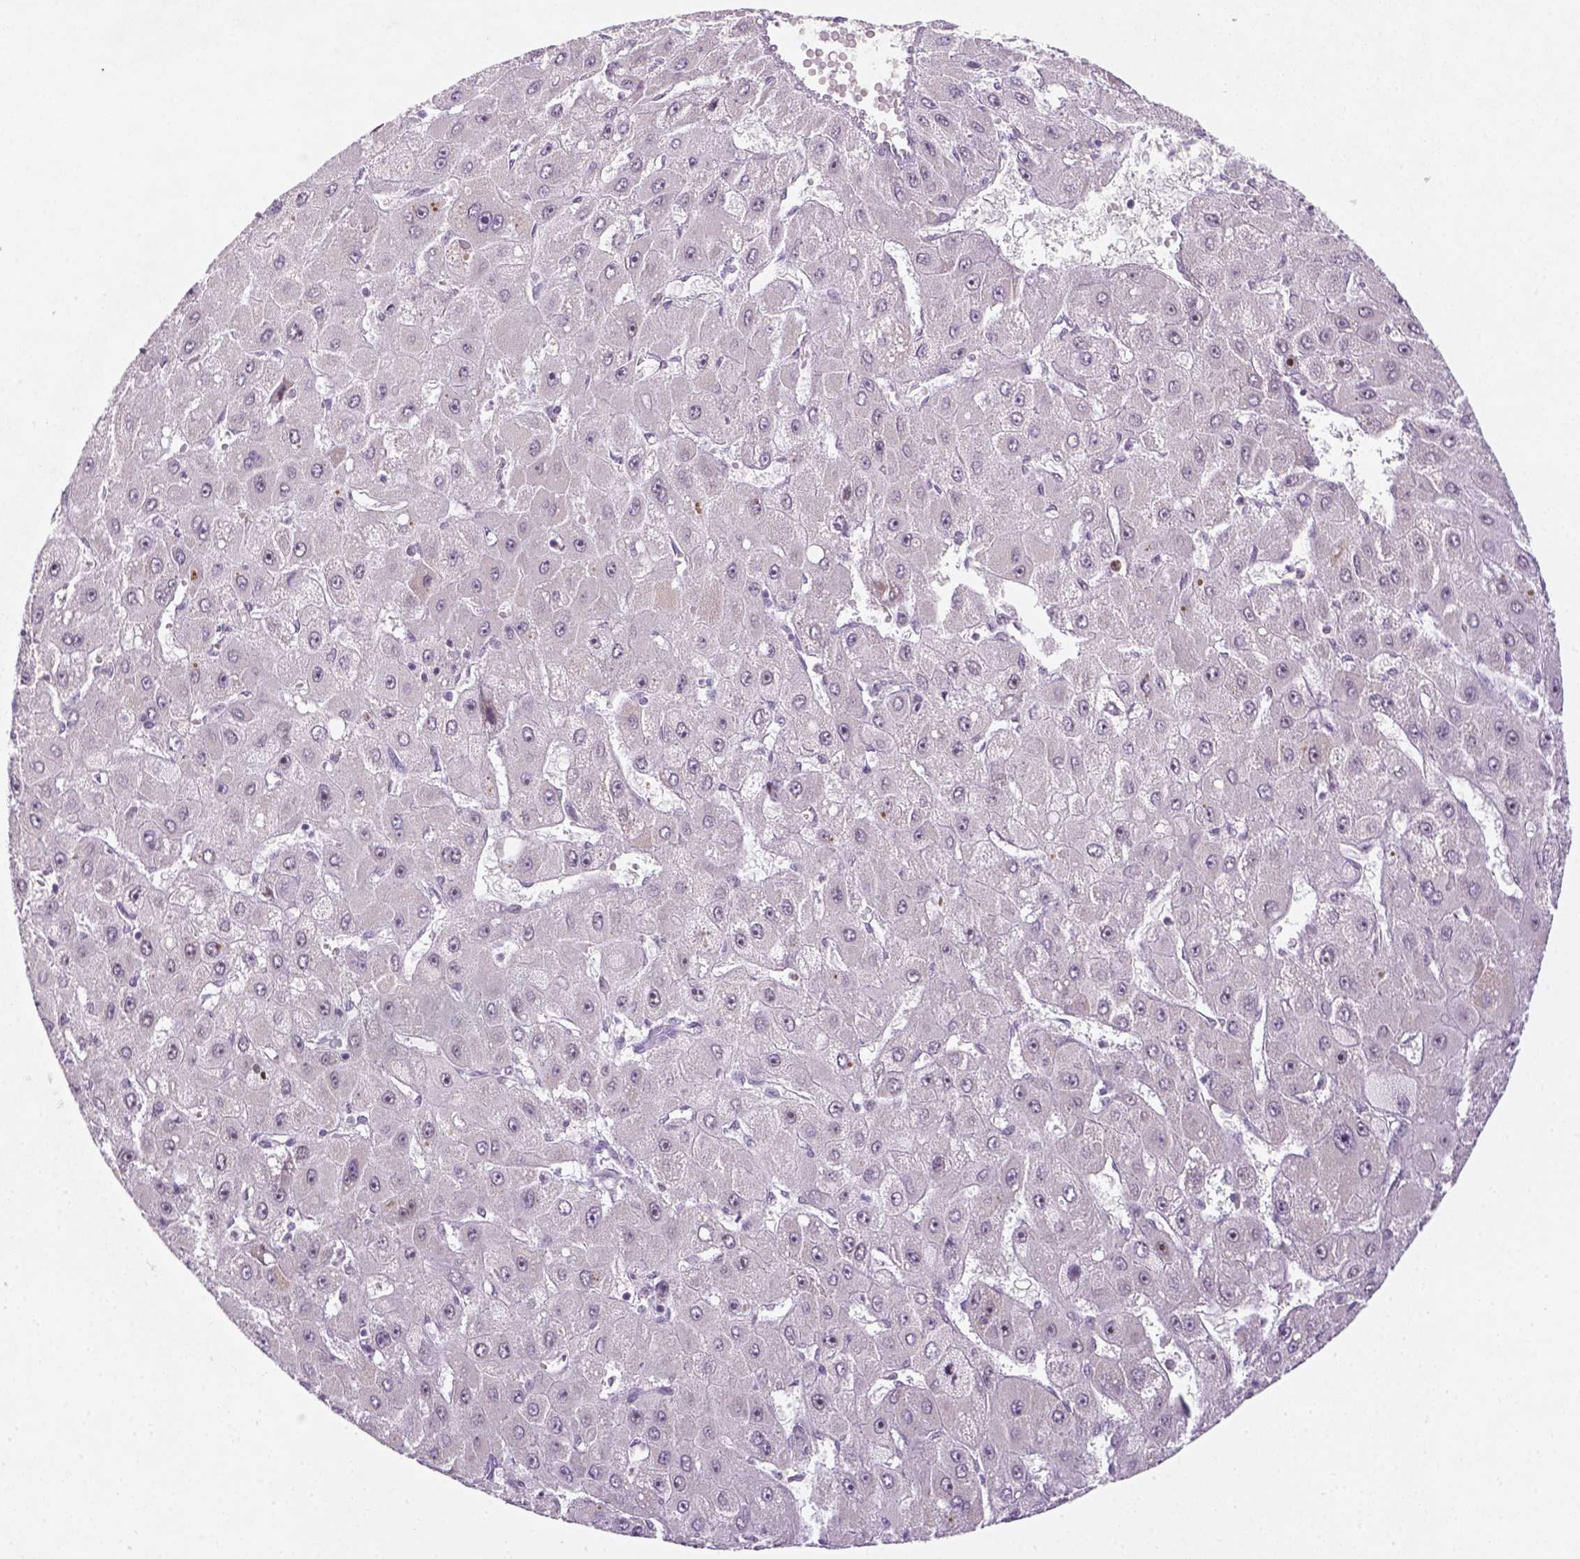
{"staining": {"intensity": "negative", "quantity": "none", "location": "none"}, "tissue": "liver cancer", "cell_type": "Tumor cells", "image_type": "cancer", "snomed": [{"axis": "morphology", "description": "Carcinoma, Hepatocellular, NOS"}, {"axis": "topography", "description": "Liver"}], "caption": "Liver hepatocellular carcinoma stained for a protein using immunohistochemistry (IHC) reveals no staining tumor cells.", "gene": "MAGEB3", "patient": {"sex": "female", "age": 25}}